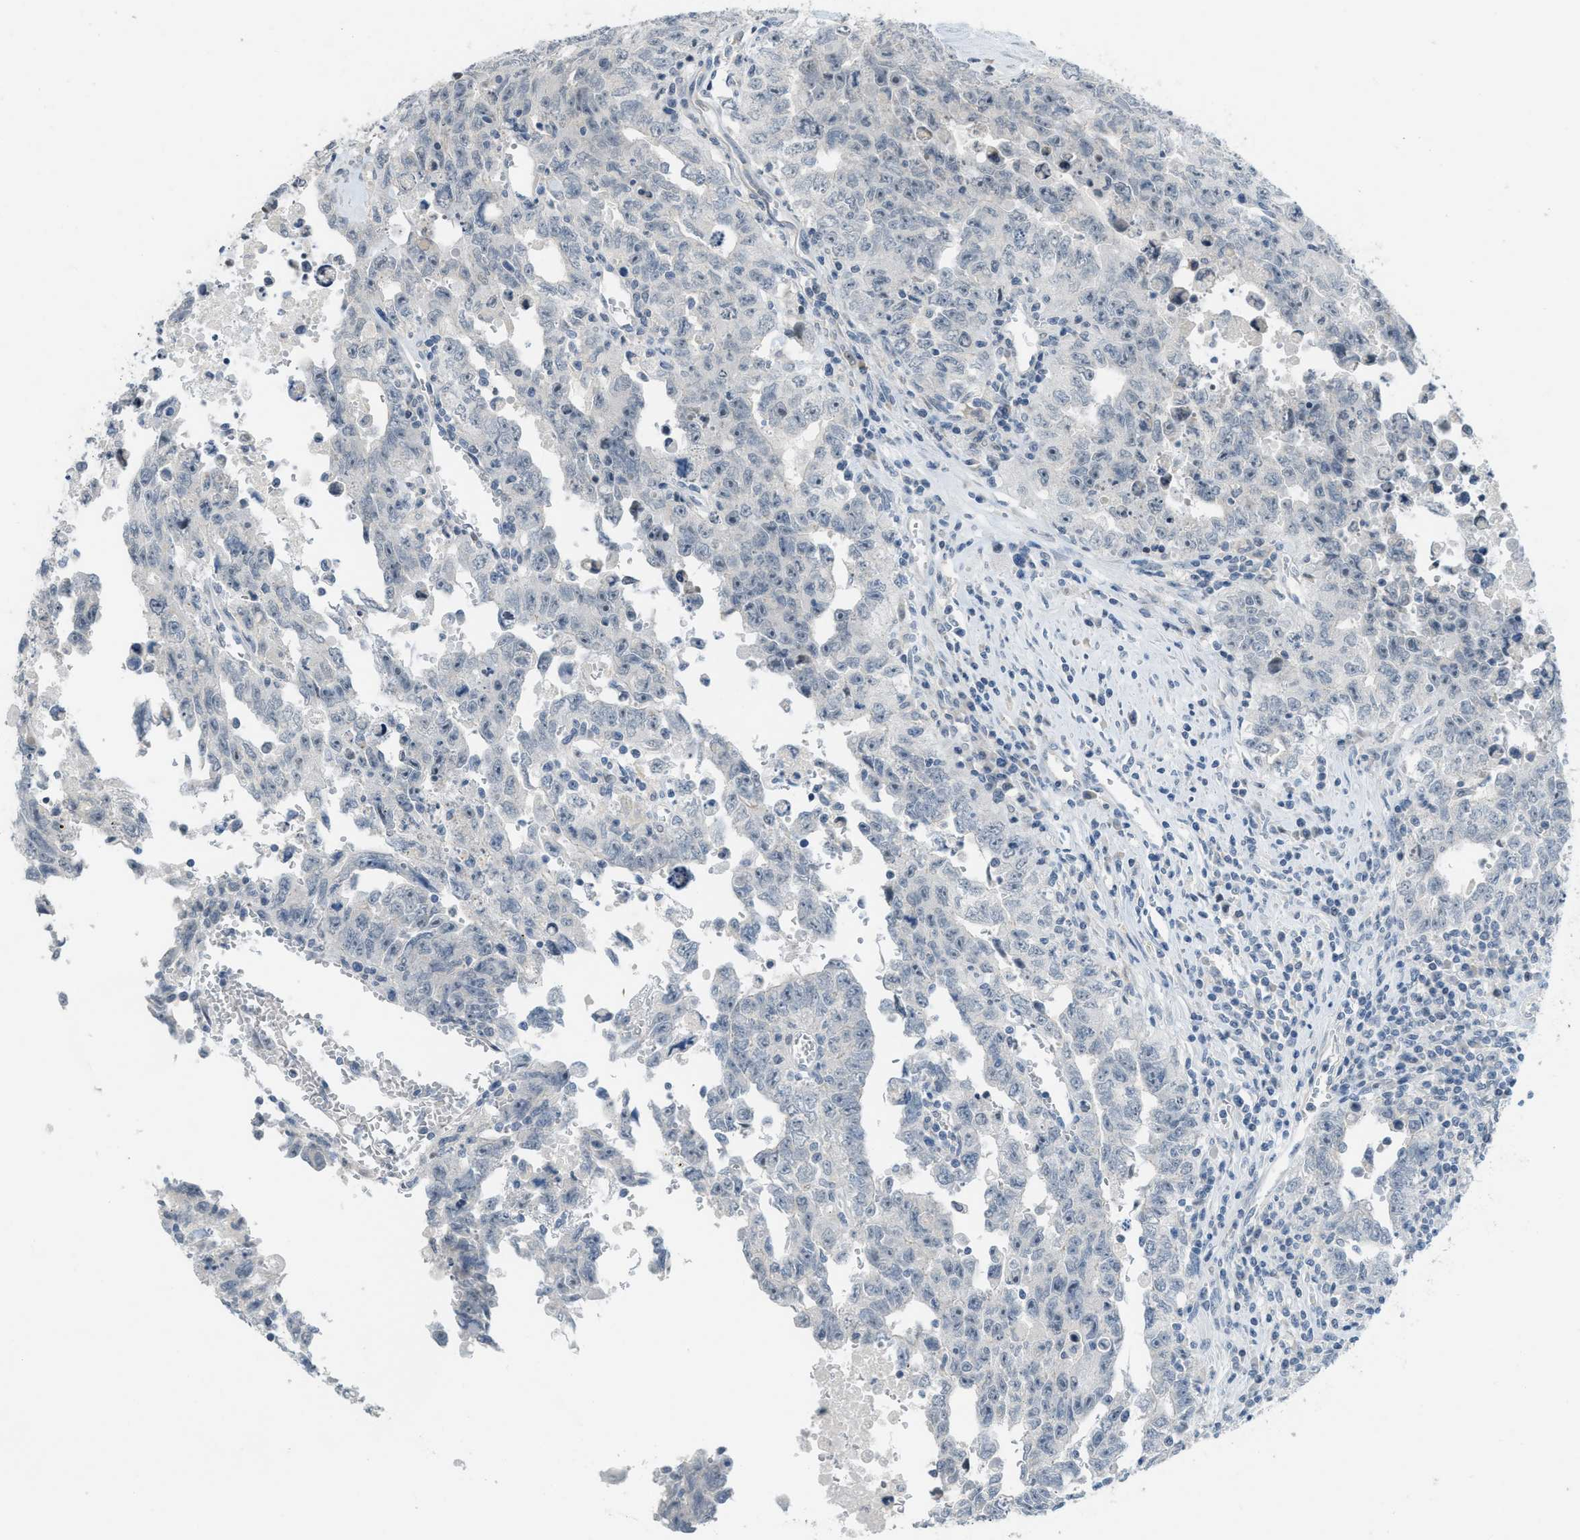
{"staining": {"intensity": "negative", "quantity": "none", "location": "none"}, "tissue": "testis cancer", "cell_type": "Tumor cells", "image_type": "cancer", "snomed": [{"axis": "morphology", "description": "Carcinoma, Embryonal, NOS"}, {"axis": "topography", "description": "Testis"}], "caption": "Tumor cells are negative for protein expression in human testis cancer (embryonal carcinoma).", "gene": "TXNDC2", "patient": {"sex": "male", "age": 28}}